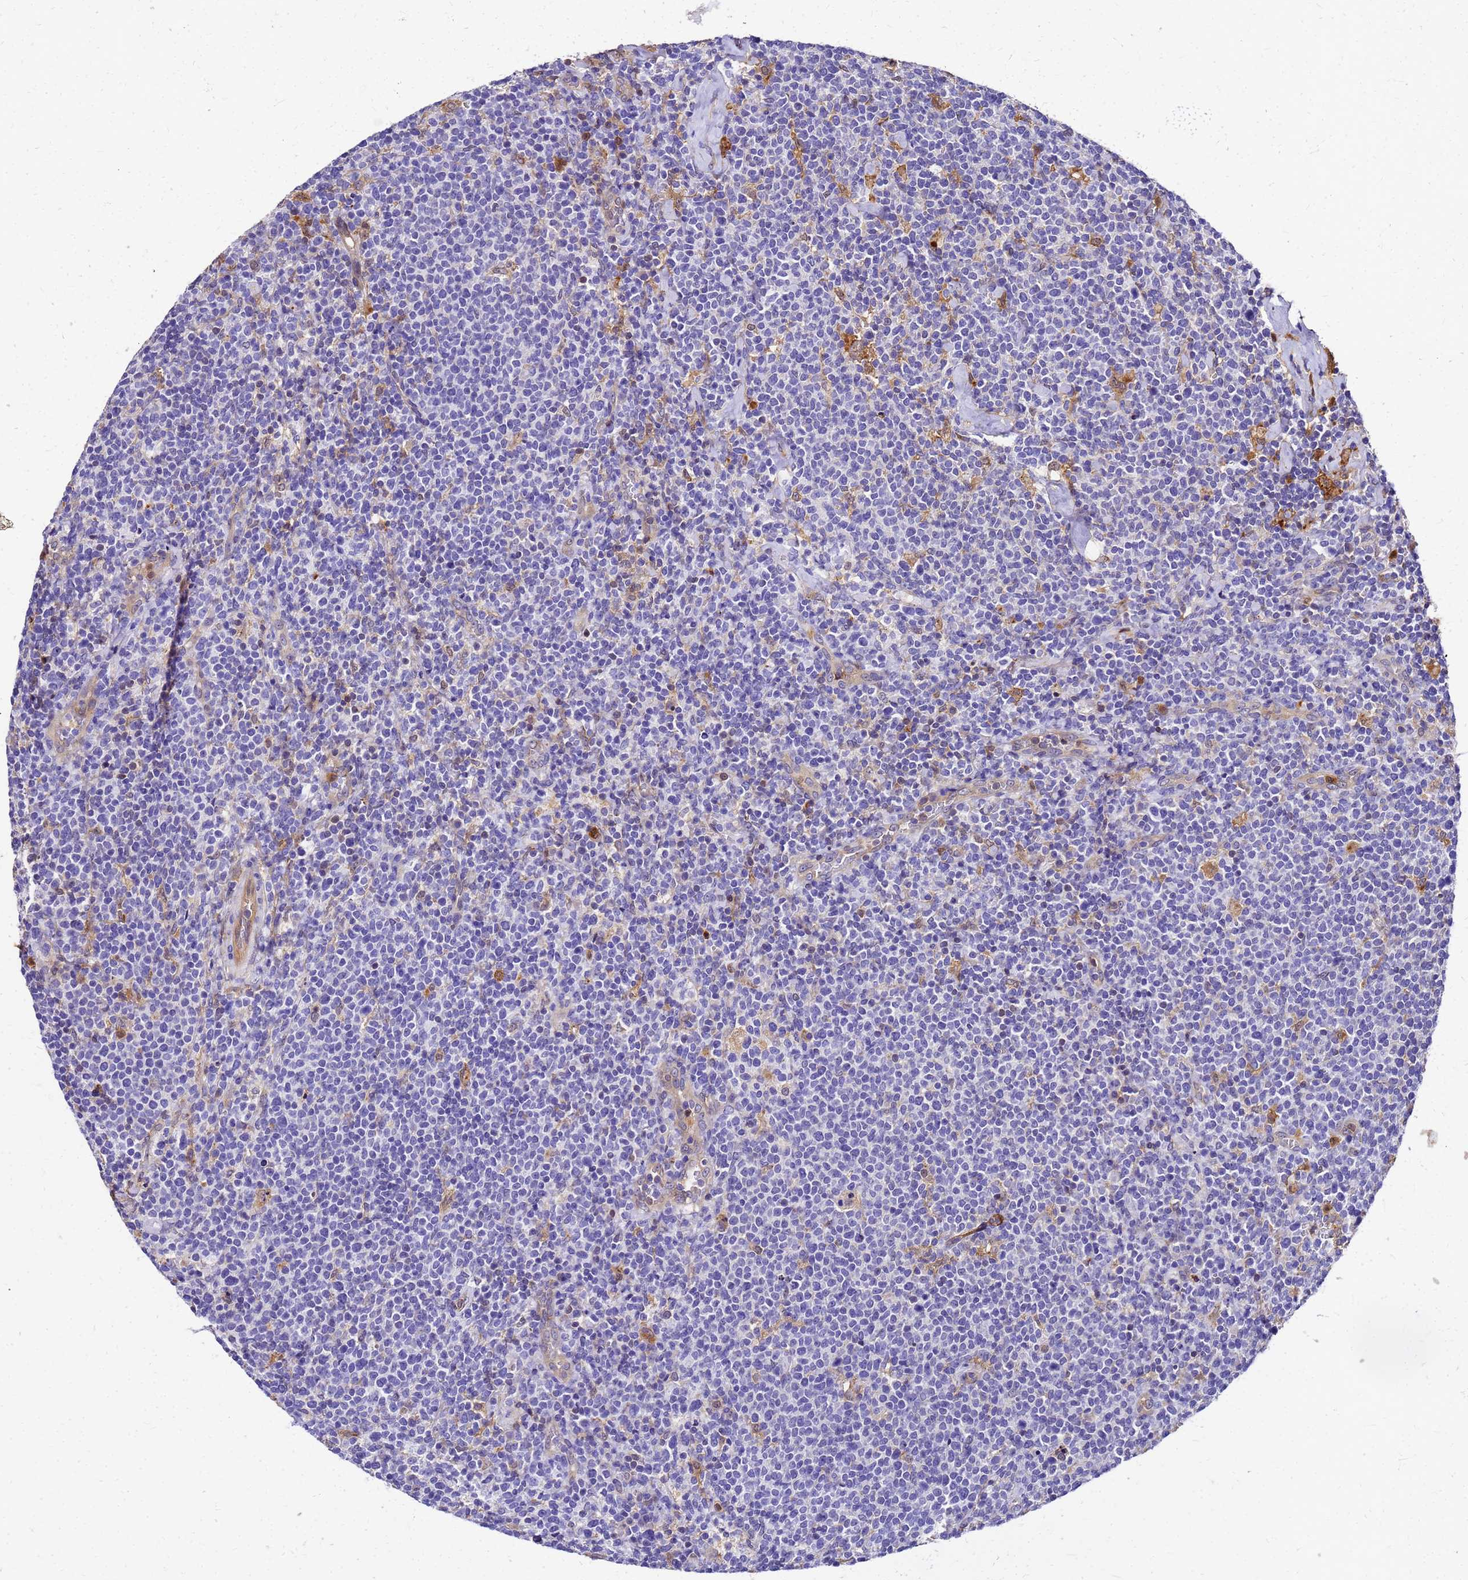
{"staining": {"intensity": "negative", "quantity": "none", "location": "none"}, "tissue": "lymphoma", "cell_type": "Tumor cells", "image_type": "cancer", "snomed": [{"axis": "morphology", "description": "Malignant lymphoma, non-Hodgkin's type, High grade"}, {"axis": "topography", "description": "Lymph node"}], "caption": "Micrograph shows no significant protein expression in tumor cells of malignant lymphoma, non-Hodgkin's type (high-grade).", "gene": "S100A11", "patient": {"sex": "male", "age": 61}}